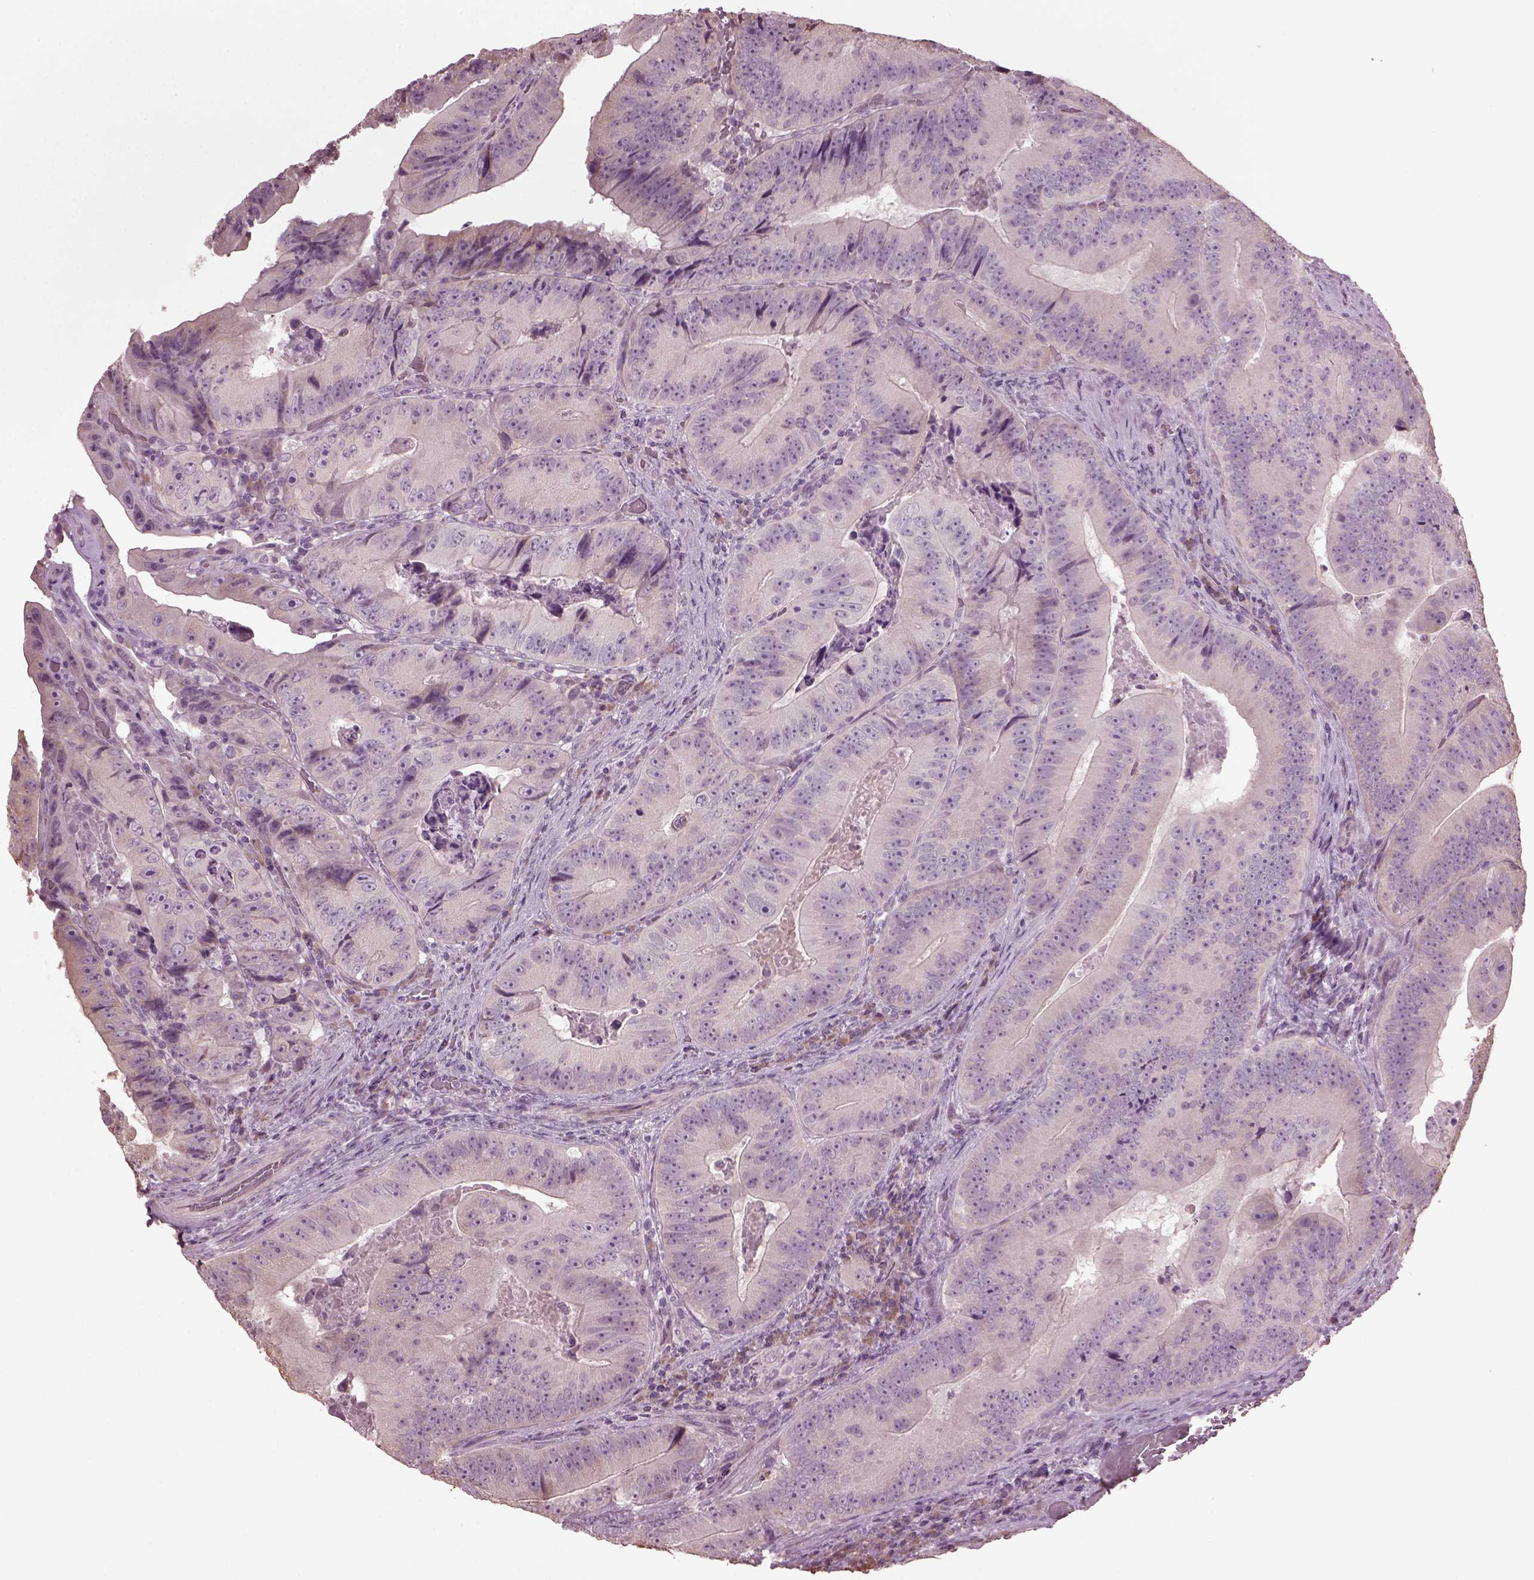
{"staining": {"intensity": "negative", "quantity": "none", "location": "none"}, "tissue": "colorectal cancer", "cell_type": "Tumor cells", "image_type": "cancer", "snomed": [{"axis": "morphology", "description": "Adenocarcinoma, NOS"}, {"axis": "topography", "description": "Colon"}], "caption": "Immunohistochemistry of human colorectal cancer displays no expression in tumor cells.", "gene": "CABP5", "patient": {"sex": "female", "age": 86}}